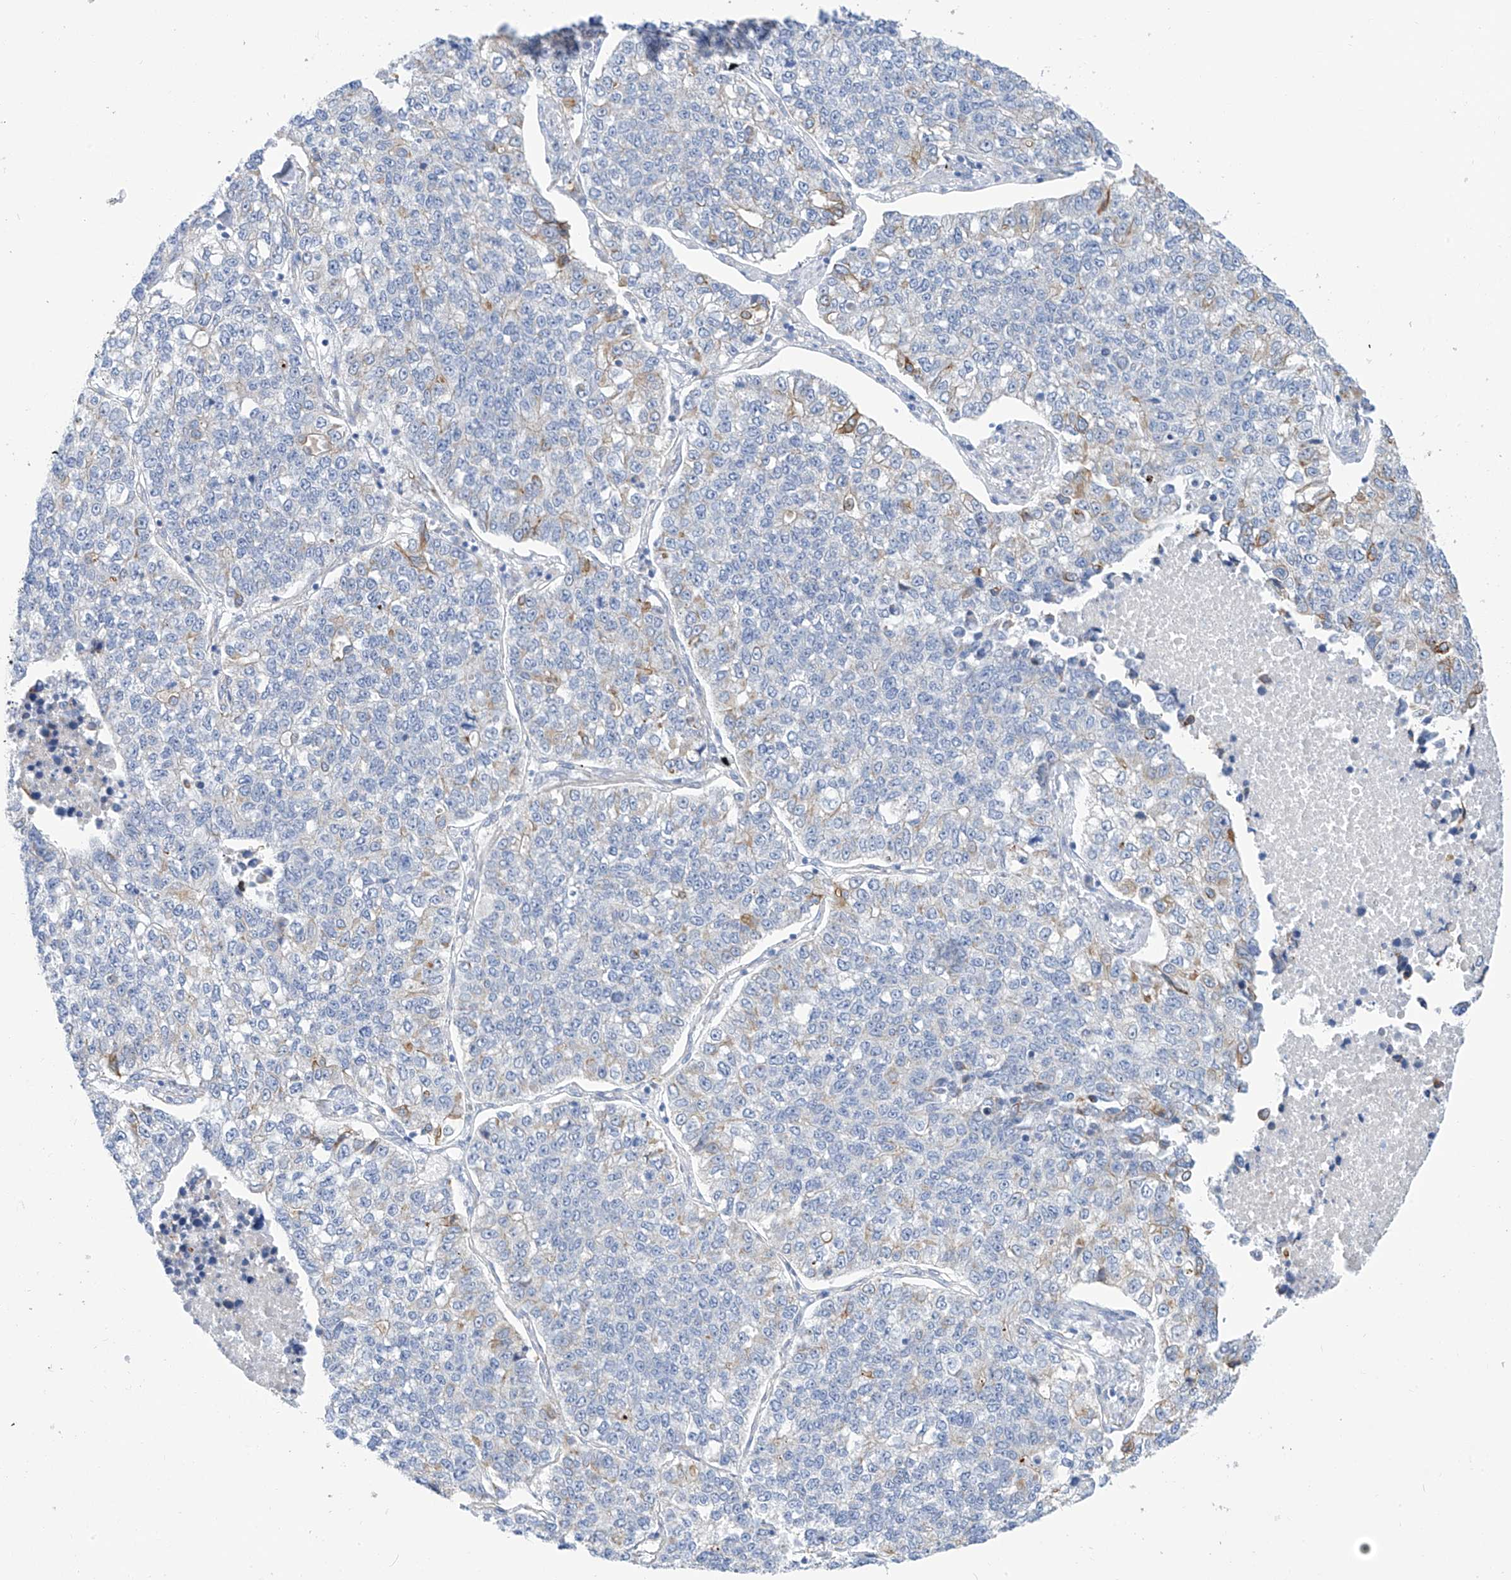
{"staining": {"intensity": "moderate", "quantity": "<25%", "location": "cytoplasmic/membranous"}, "tissue": "lung cancer", "cell_type": "Tumor cells", "image_type": "cancer", "snomed": [{"axis": "morphology", "description": "Adenocarcinoma, NOS"}, {"axis": "topography", "description": "Lung"}], "caption": "Lung cancer (adenocarcinoma) stained with immunohistochemistry reveals moderate cytoplasmic/membranous staining in approximately <25% of tumor cells.", "gene": "PIK3C2B", "patient": {"sex": "male", "age": 49}}